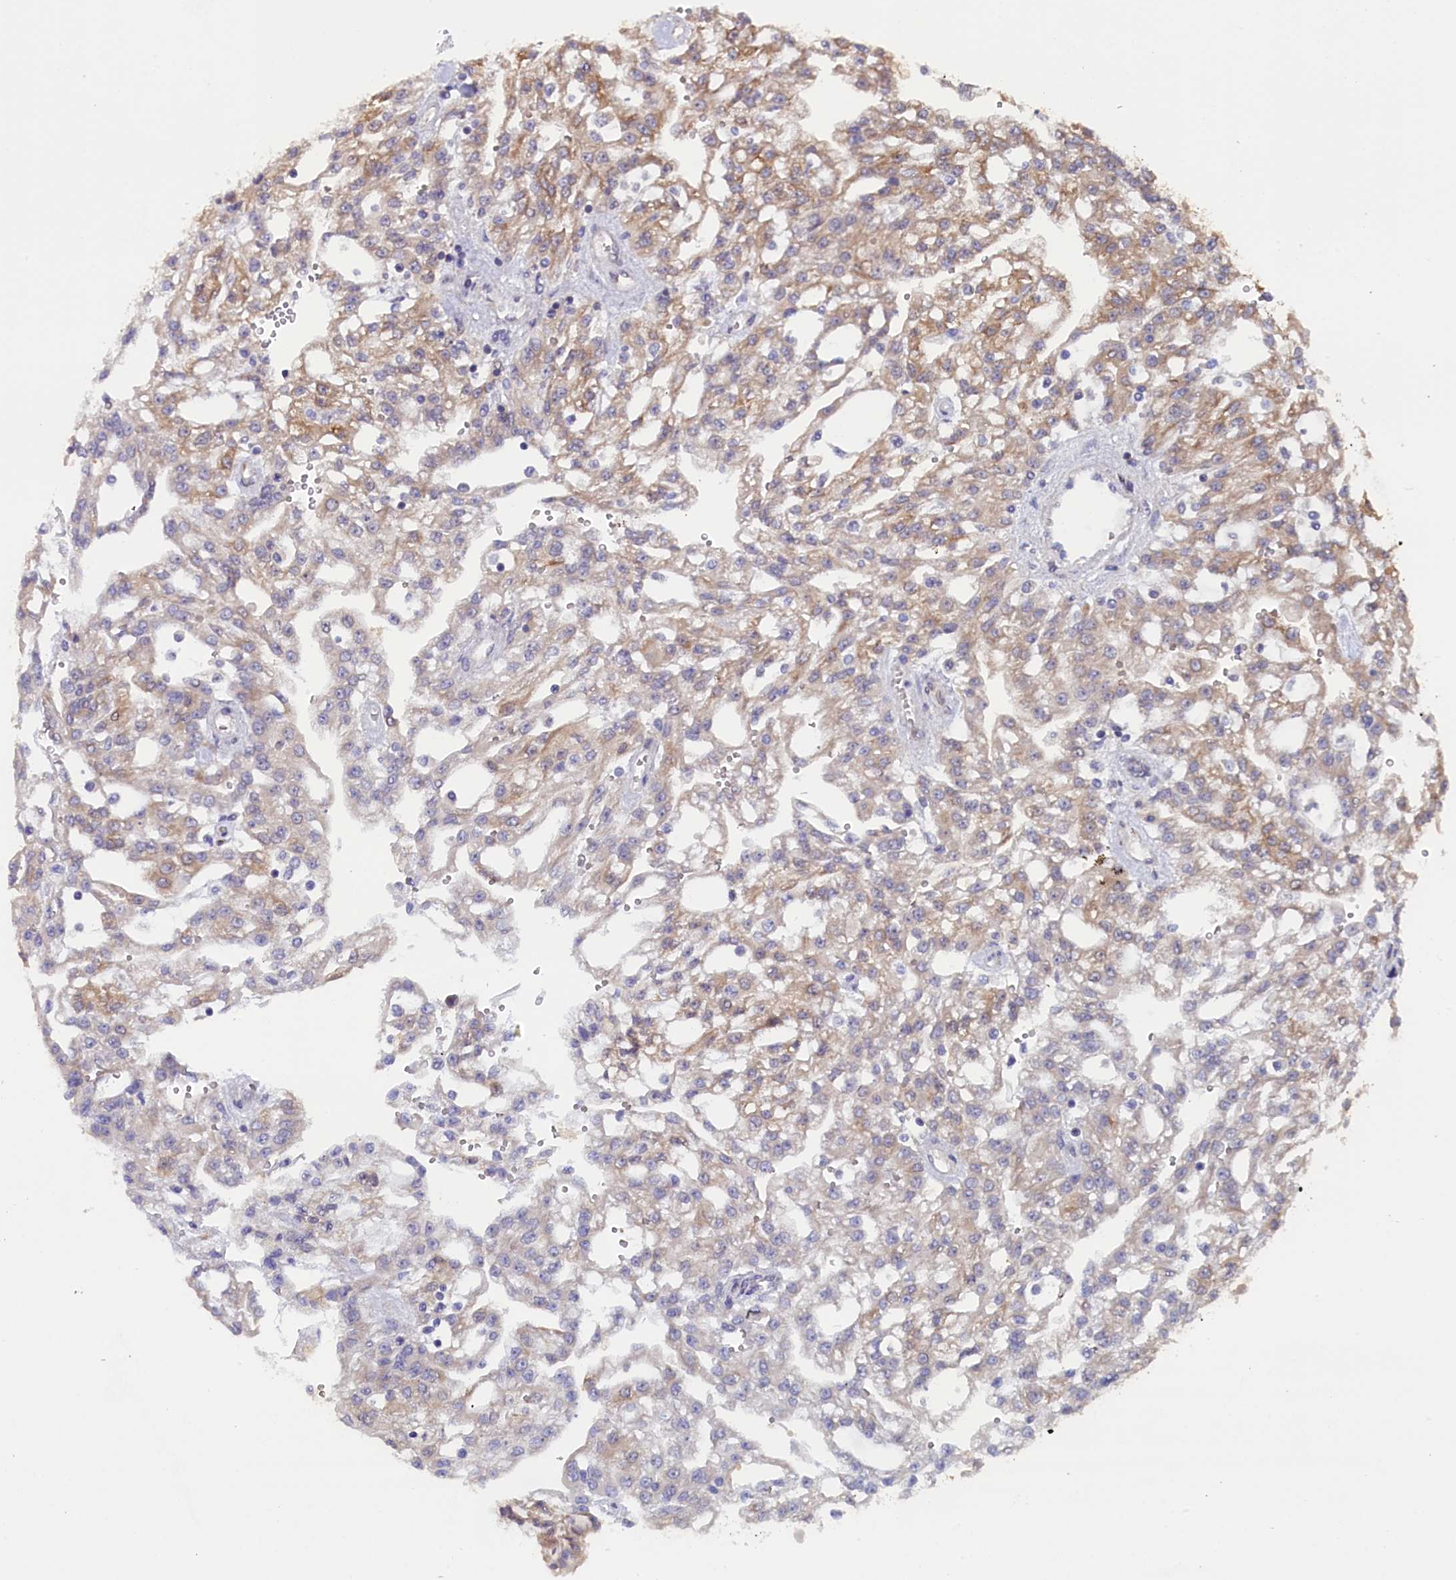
{"staining": {"intensity": "weak", "quantity": "25%-75%", "location": "cytoplasmic/membranous"}, "tissue": "renal cancer", "cell_type": "Tumor cells", "image_type": "cancer", "snomed": [{"axis": "morphology", "description": "Adenocarcinoma, NOS"}, {"axis": "topography", "description": "Kidney"}], "caption": "Protein expression analysis of adenocarcinoma (renal) reveals weak cytoplasmic/membranous positivity in approximately 25%-75% of tumor cells. The protein of interest is shown in brown color, while the nuclei are stained blue.", "gene": "JPT2", "patient": {"sex": "male", "age": 63}}